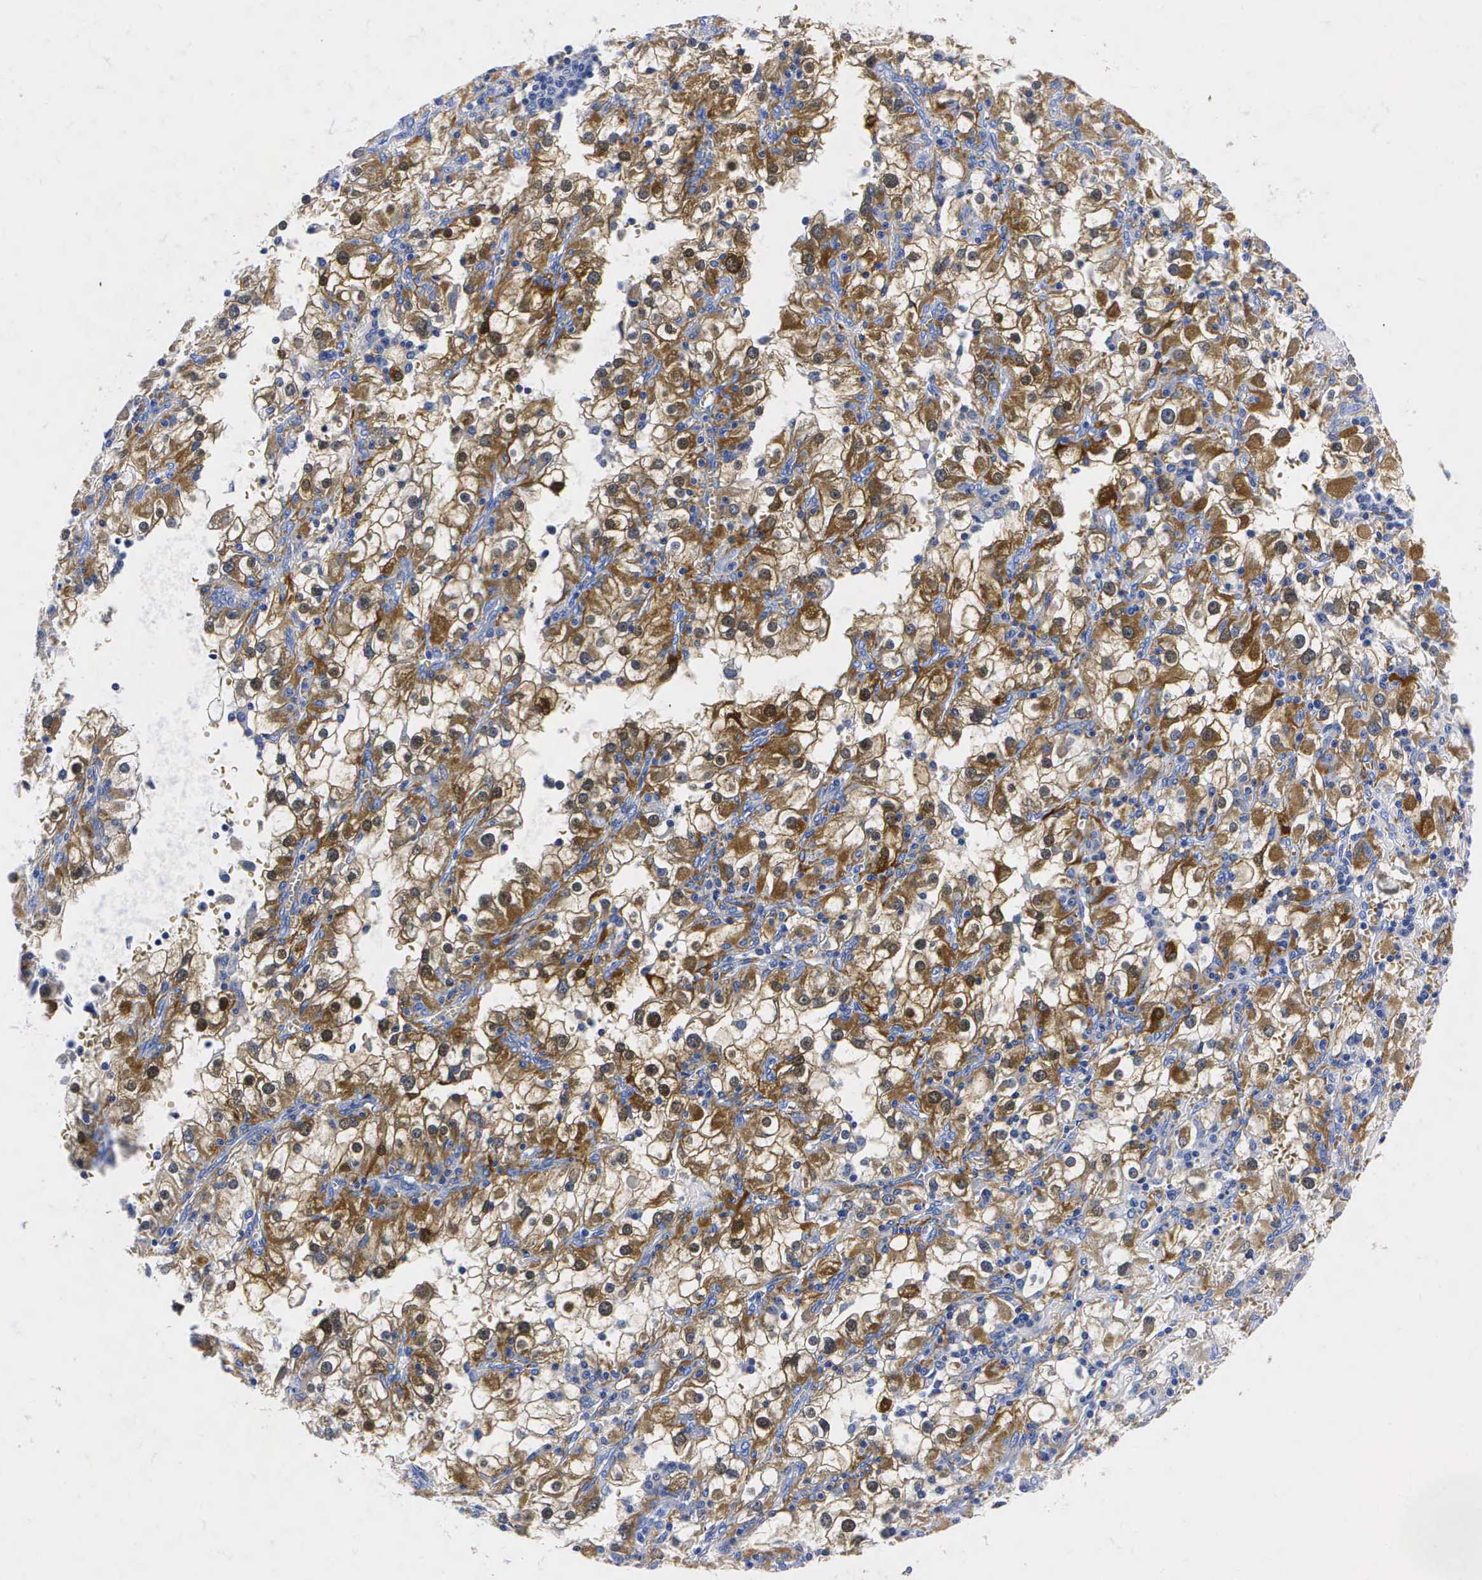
{"staining": {"intensity": "strong", "quantity": ">75%", "location": "cytoplasmic/membranous"}, "tissue": "renal cancer", "cell_type": "Tumor cells", "image_type": "cancer", "snomed": [{"axis": "morphology", "description": "Adenocarcinoma, NOS"}, {"axis": "topography", "description": "Kidney"}], "caption": "Adenocarcinoma (renal) tissue demonstrates strong cytoplasmic/membranous staining in approximately >75% of tumor cells (DAB (3,3'-diaminobenzidine) IHC, brown staining for protein, blue staining for nuclei).", "gene": "ENO2", "patient": {"sex": "female", "age": 52}}